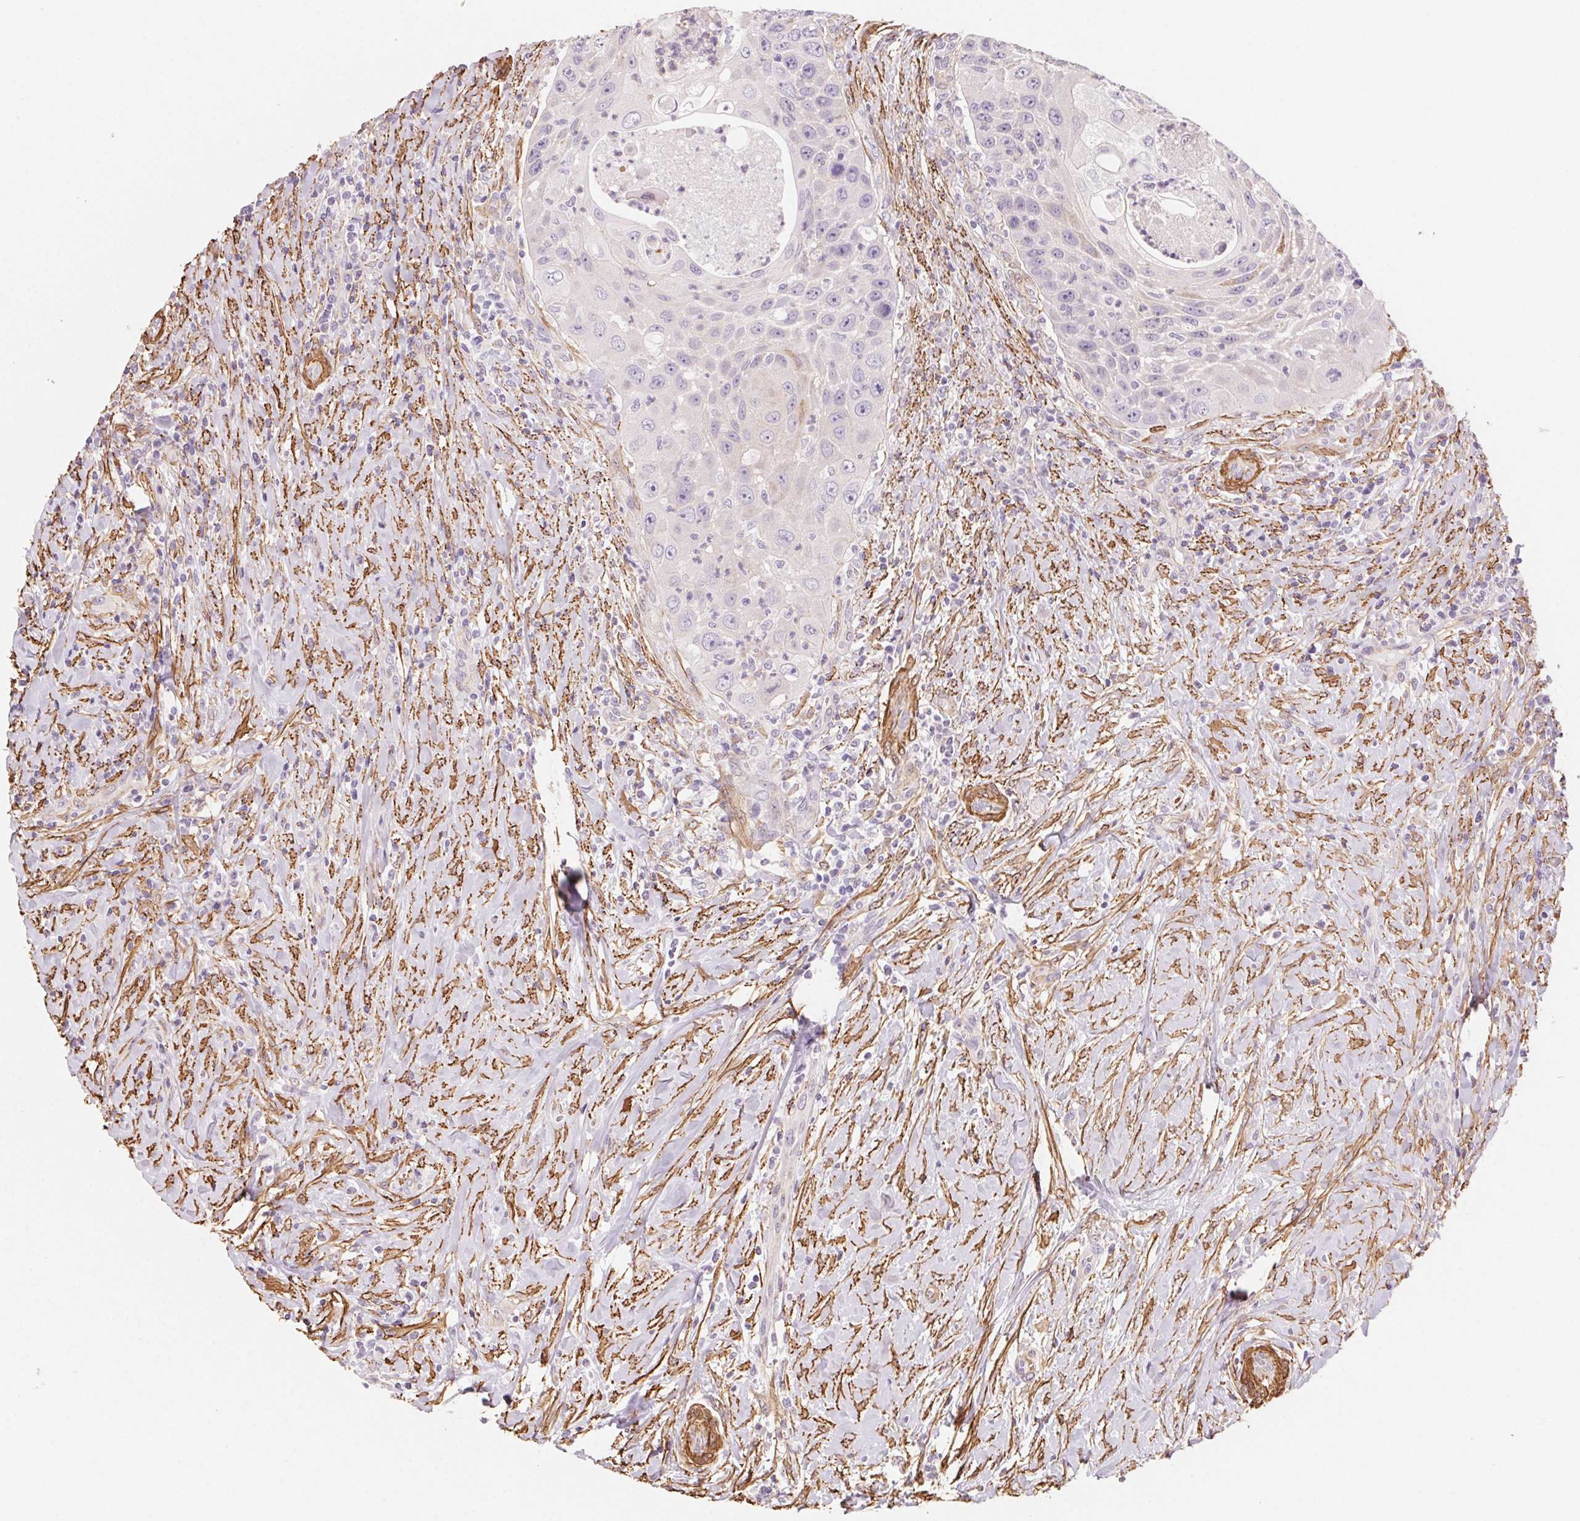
{"staining": {"intensity": "negative", "quantity": "none", "location": "none"}, "tissue": "head and neck cancer", "cell_type": "Tumor cells", "image_type": "cancer", "snomed": [{"axis": "morphology", "description": "Squamous cell carcinoma, NOS"}, {"axis": "topography", "description": "Head-Neck"}], "caption": "Histopathology image shows no significant protein staining in tumor cells of head and neck cancer.", "gene": "GPX8", "patient": {"sex": "male", "age": 69}}